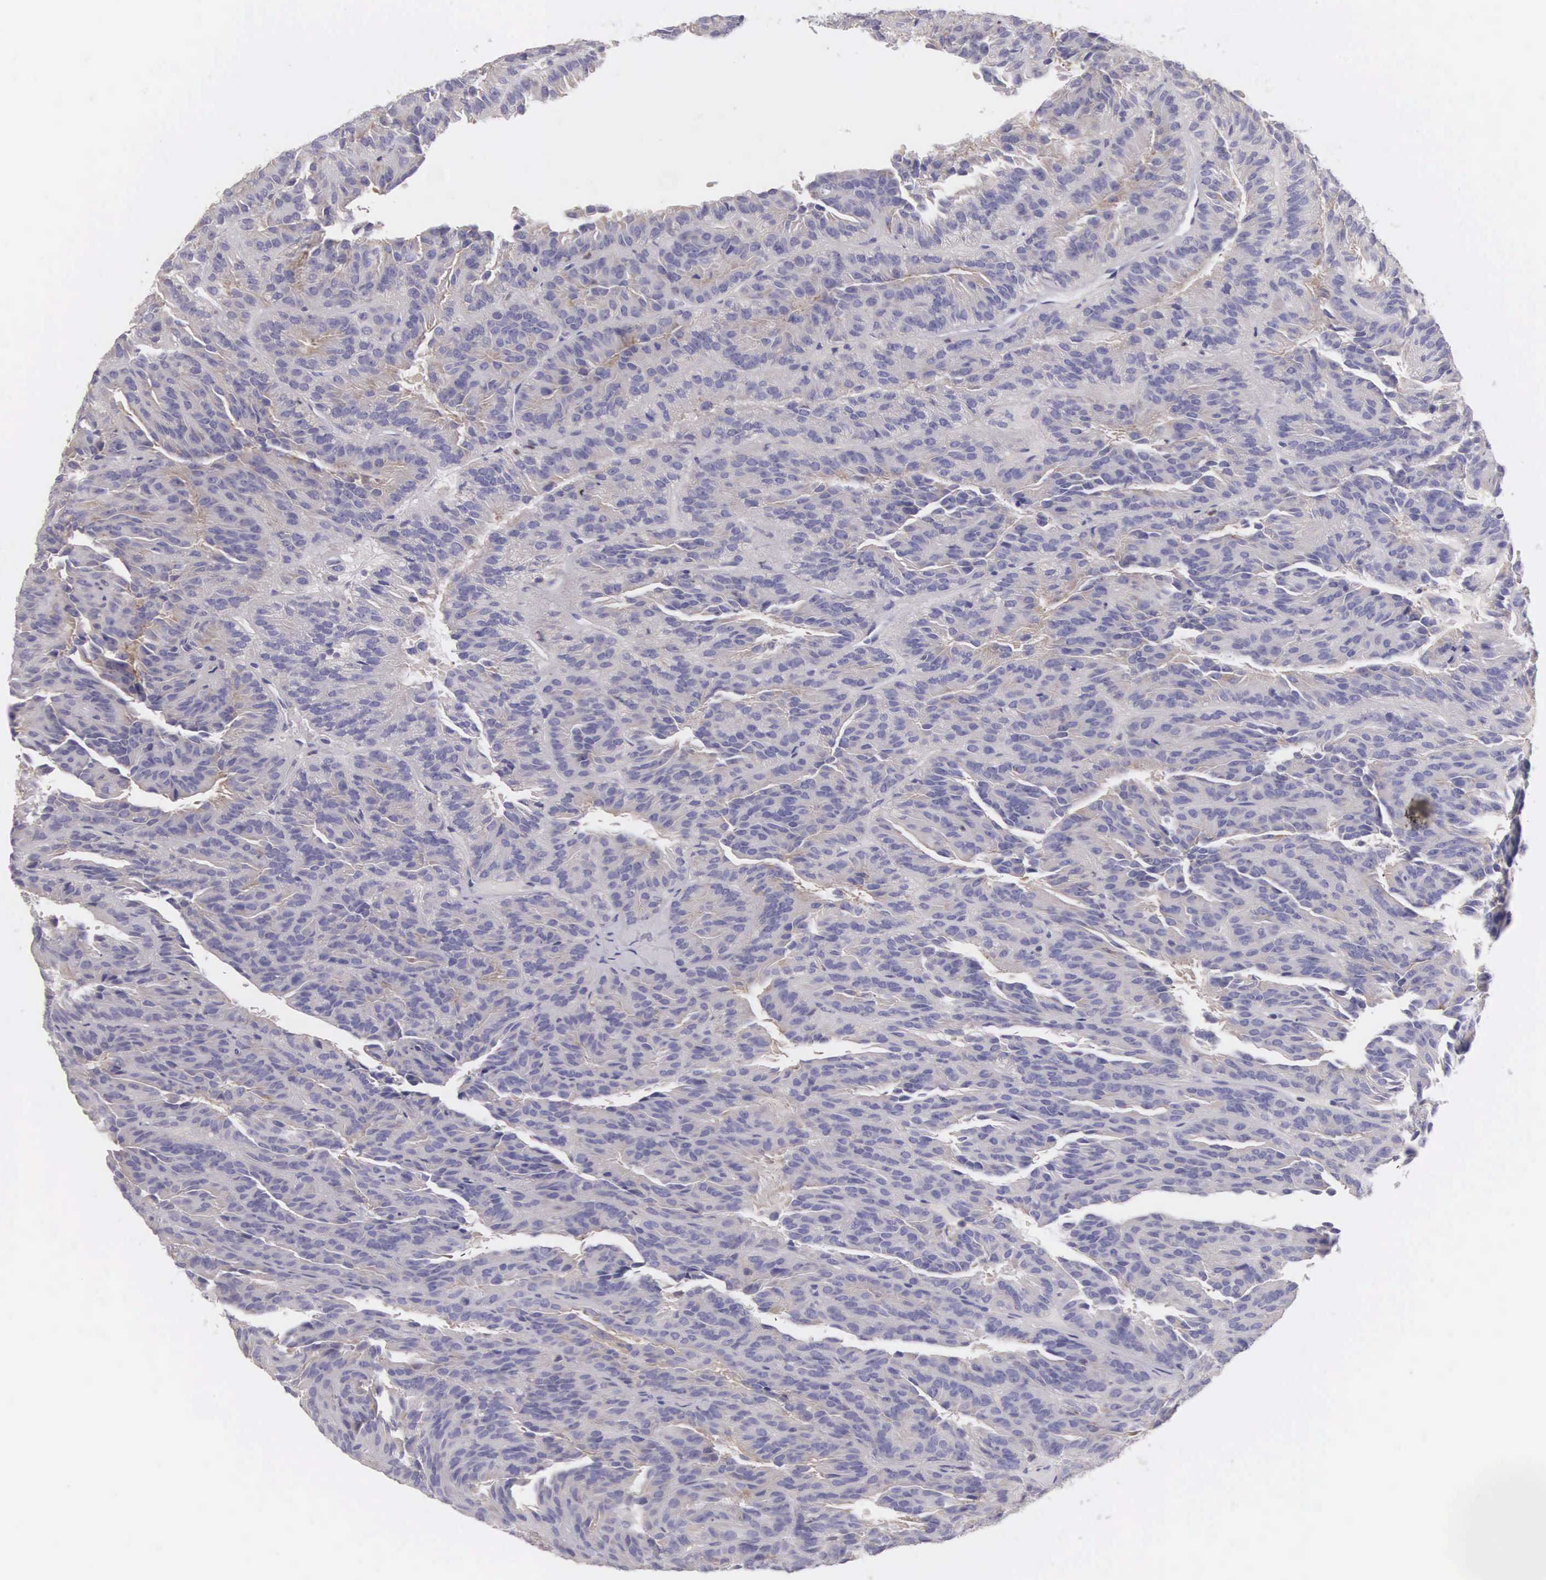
{"staining": {"intensity": "negative", "quantity": "none", "location": "none"}, "tissue": "renal cancer", "cell_type": "Tumor cells", "image_type": "cancer", "snomed": [{"axis": "morphology", "description": "Adenocarcinoma, NOS"}, {"axis": "topography", "description": "Kidney"}], "caption": "A high-resolution histopathology image shows IHC staining of adenocarcinoma (renal), which shows no significant expression in tumor cells.", "gene": "OSBPL3", "patient": {"sex": "male", "age": 46}}